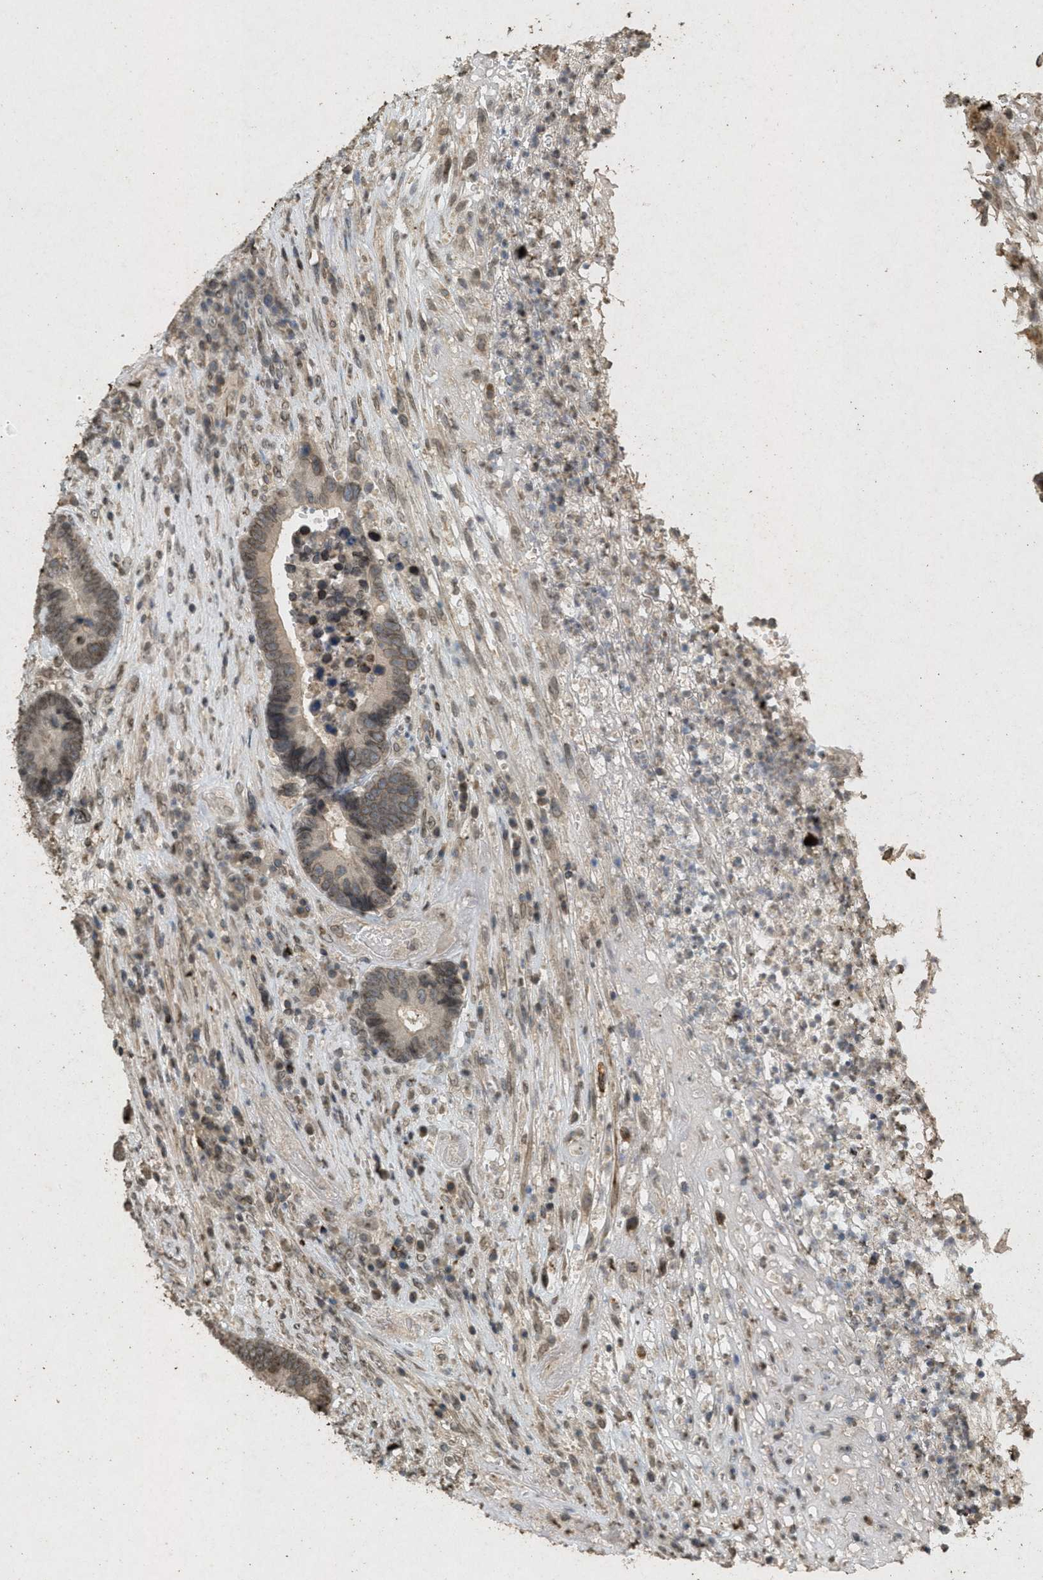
{"staining": {"intensity": "moderate", "quantity": "25%-75%", "location": "cytoplasmic/membranous,nuclear"}, "tissue": "colorectal cancer", "cell_type": "Tumor cells", "image_type": "cancer", "snomed": [{"axis": "morphology", "description": "Adenocarcinoma, NOS"}, {"axis": "topography", "description": "Rectum"}], "caption": "Approximately 25%-75% of tumor cells in adenocarcinoma (colorectal) exhibit moderate cytoplasmic/membranous and nuclear protein expression as visualized by brown immunohistochemical staining.", "gene": "ABHD6", "patient": {"sex": "female", "age": 89}}